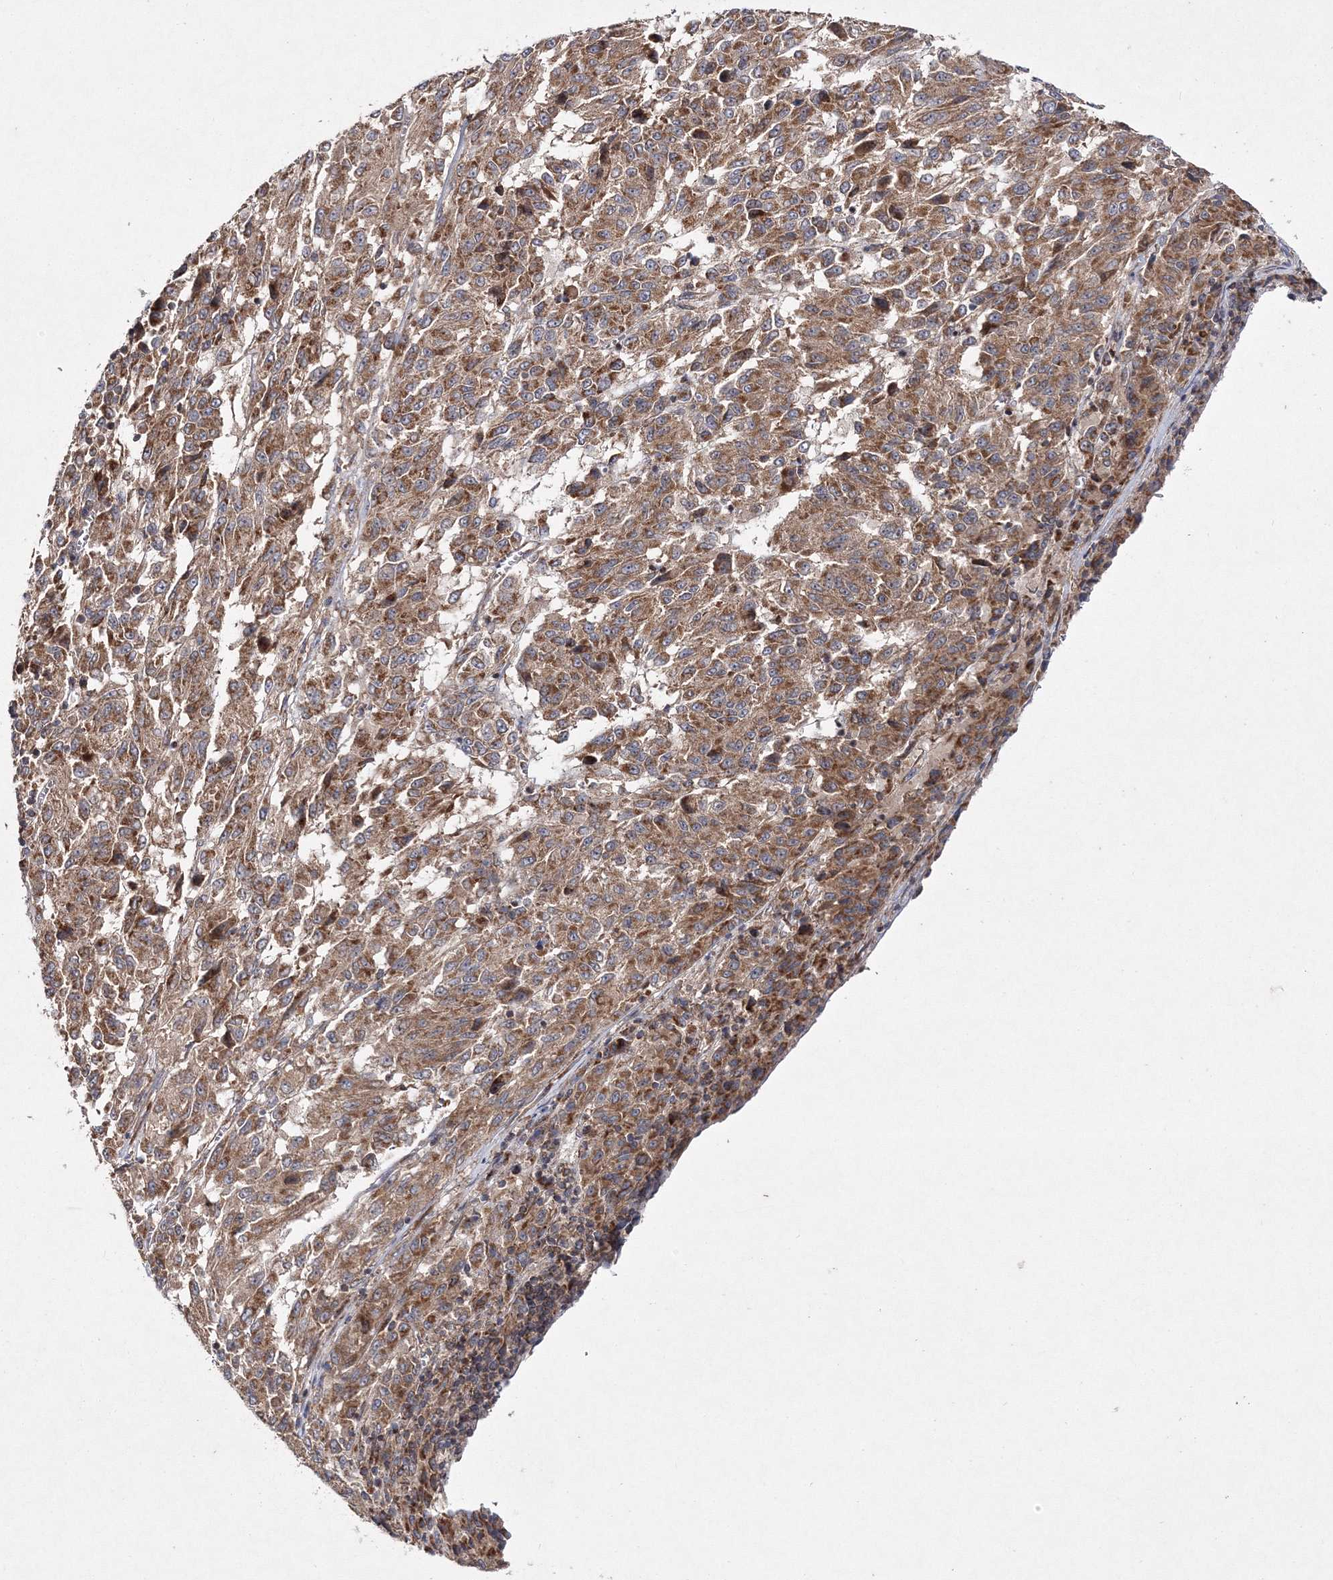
{"staining": {"intensity": "moderate", "quantity": ">75%", "location": "cytoplasmic/membranous"}, "tissue": "melanoma", "cell_type": "Tumor cells", "image_type": "cancer", "snomed": [{"axis": "morphology", "description": "Malignant melanoma, Metastatic site"}, {"axis": "topography", "description": "Lung"}], "caption": "This image demonstrates immunohistochemistry staining of melanoma, with medium moderate cytoplasmic/membranous positivity in approximately >75% of tumor cells.", "gene": "DNAJC13", "patient": {"sex": "male", "age": 64}}